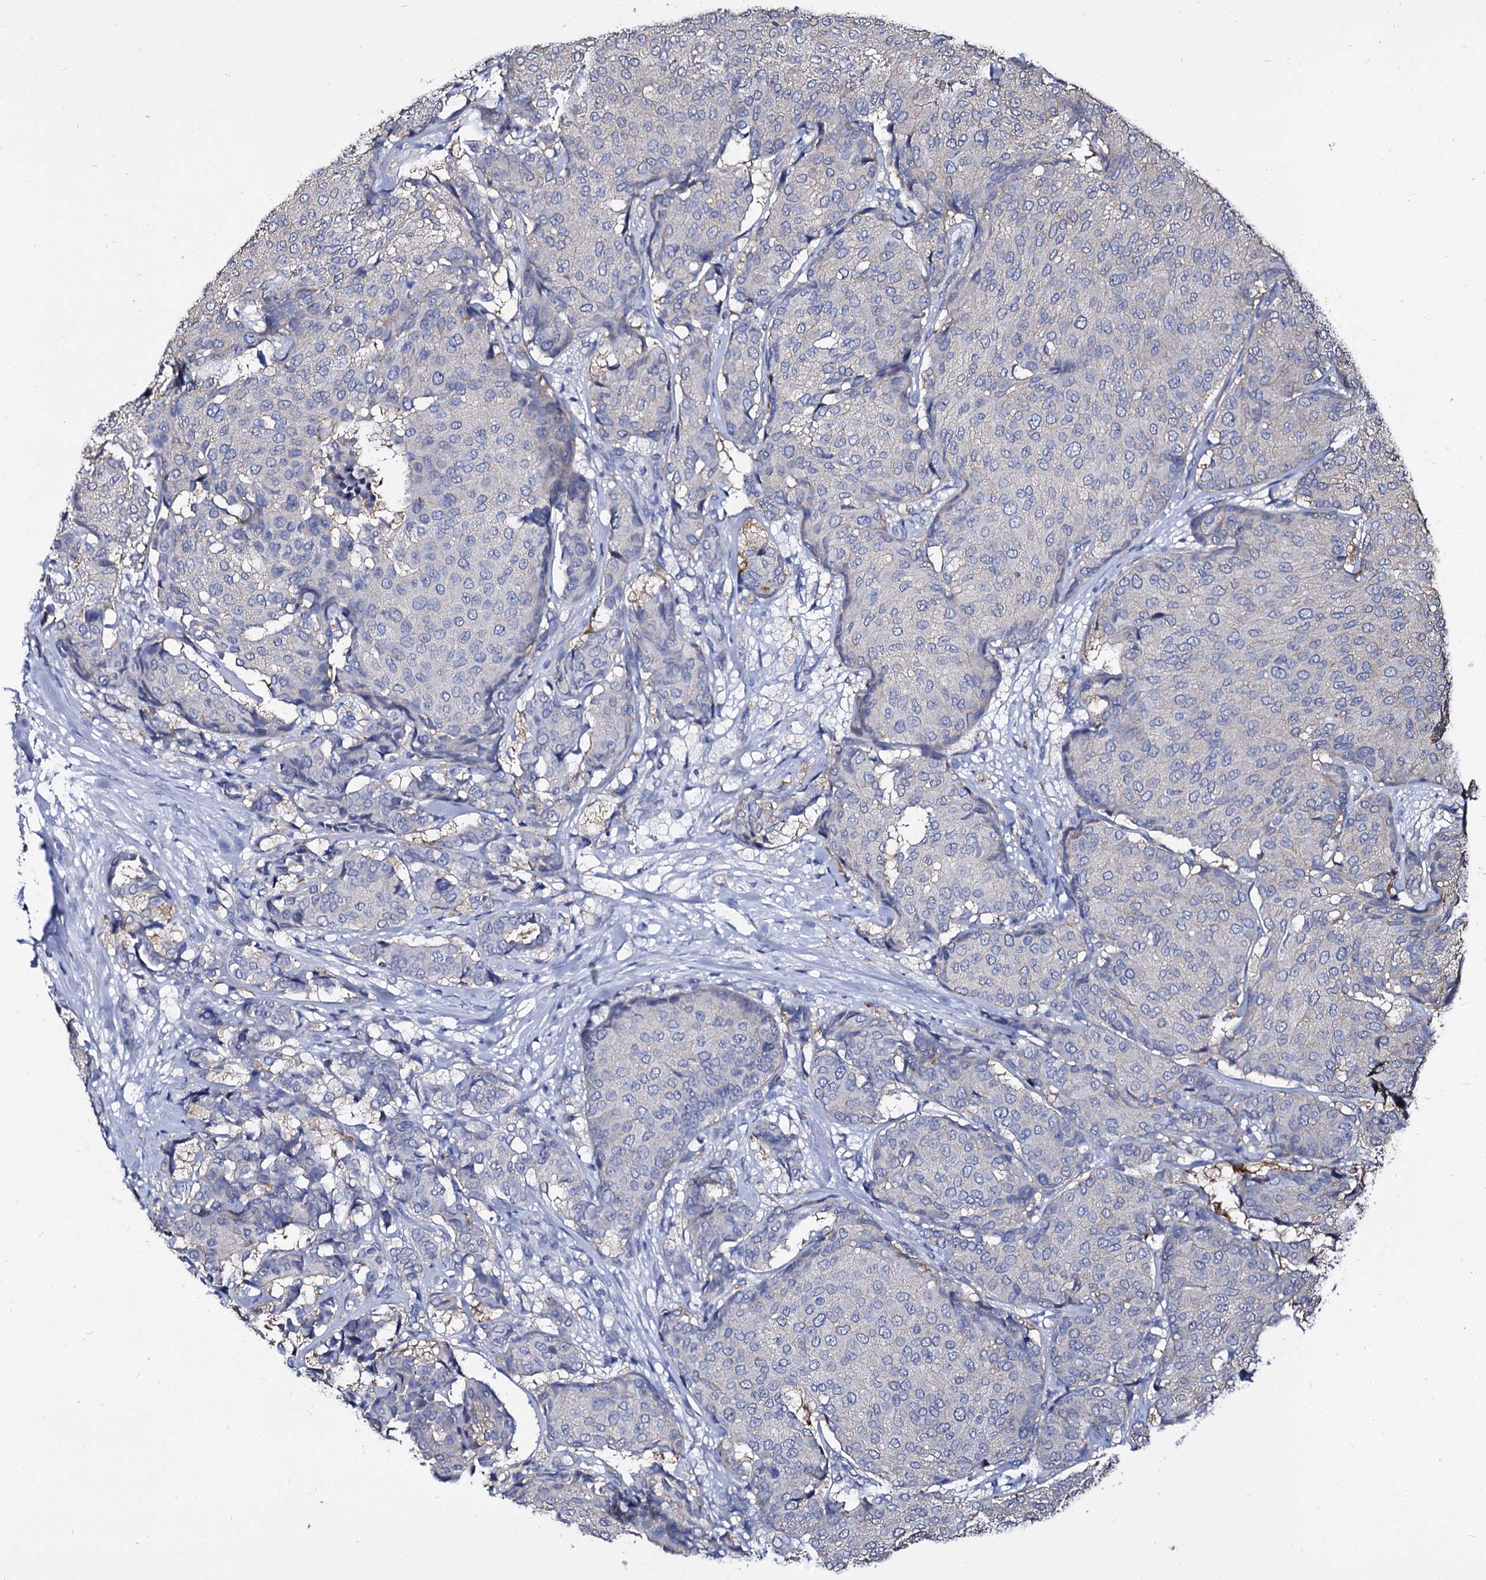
{"staining": {"intensity": "negative", "quantity": "none", "location": "none"}, "tissue": "breast cancer", "cell_type": "Tumor cells", "image_type": "cancer", "snomed": [{"axis": "morphology", "description": "Duct carcinoma"}, {"axis": "topography", "description": "Breast"}], "caption": "This is an immunohistochemistry (IHC) photomicrograph of human infiltrating ductal carcinoma (breast). There is no positivity in tumor cells.", "gene": "CBFB", "patient": {"sex": "female", "age": 75}}